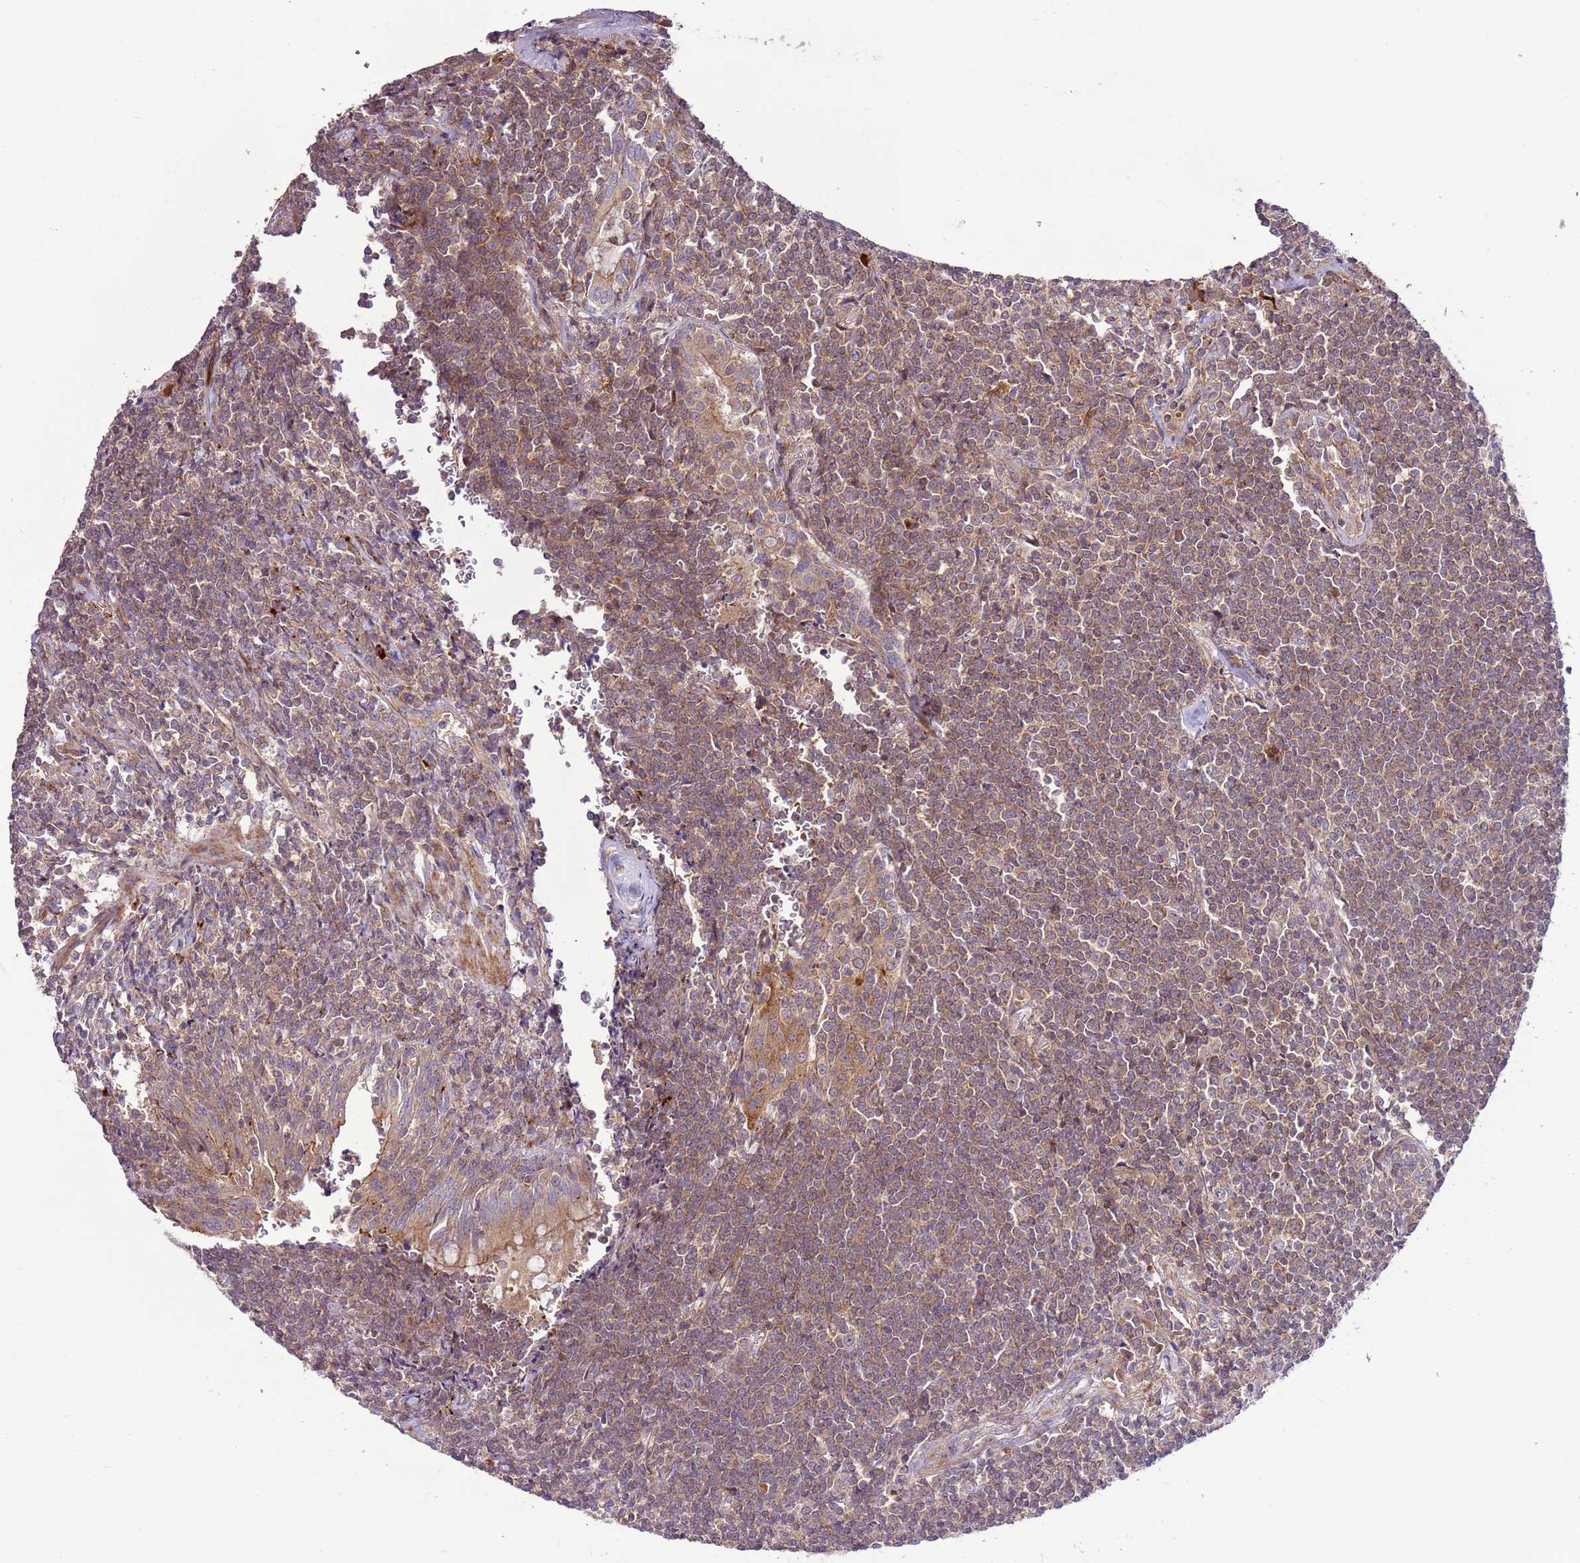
{"staining": {"intensity": "weak", "quantity": ">75%", "location": "cytoplasmic/membranous"}, "tissue": "lymphoma", "cell_type": "Tumor cells", "image_type": "cancer", "snomed": [{"axis": "morphology", "description": "Malignant lymphoma, non-Hodgkin's type, Low grade"}, {"axis": "topography", "description": "Lung"}], "caption": "Protein staining displays weak cytoplasmic/membranous staining in about >75% of tumor cells in malignant lymphoma, non-Hodgkin's type (low-grade). The protein is stained brown, and the nuclei are stained in blue (DAB (3,3'-diaminobenzidine) IHC with brightfield microscopy, high magnification).", "gene": "ZNF624", "patient": {"sex": "female", "age": 71}}